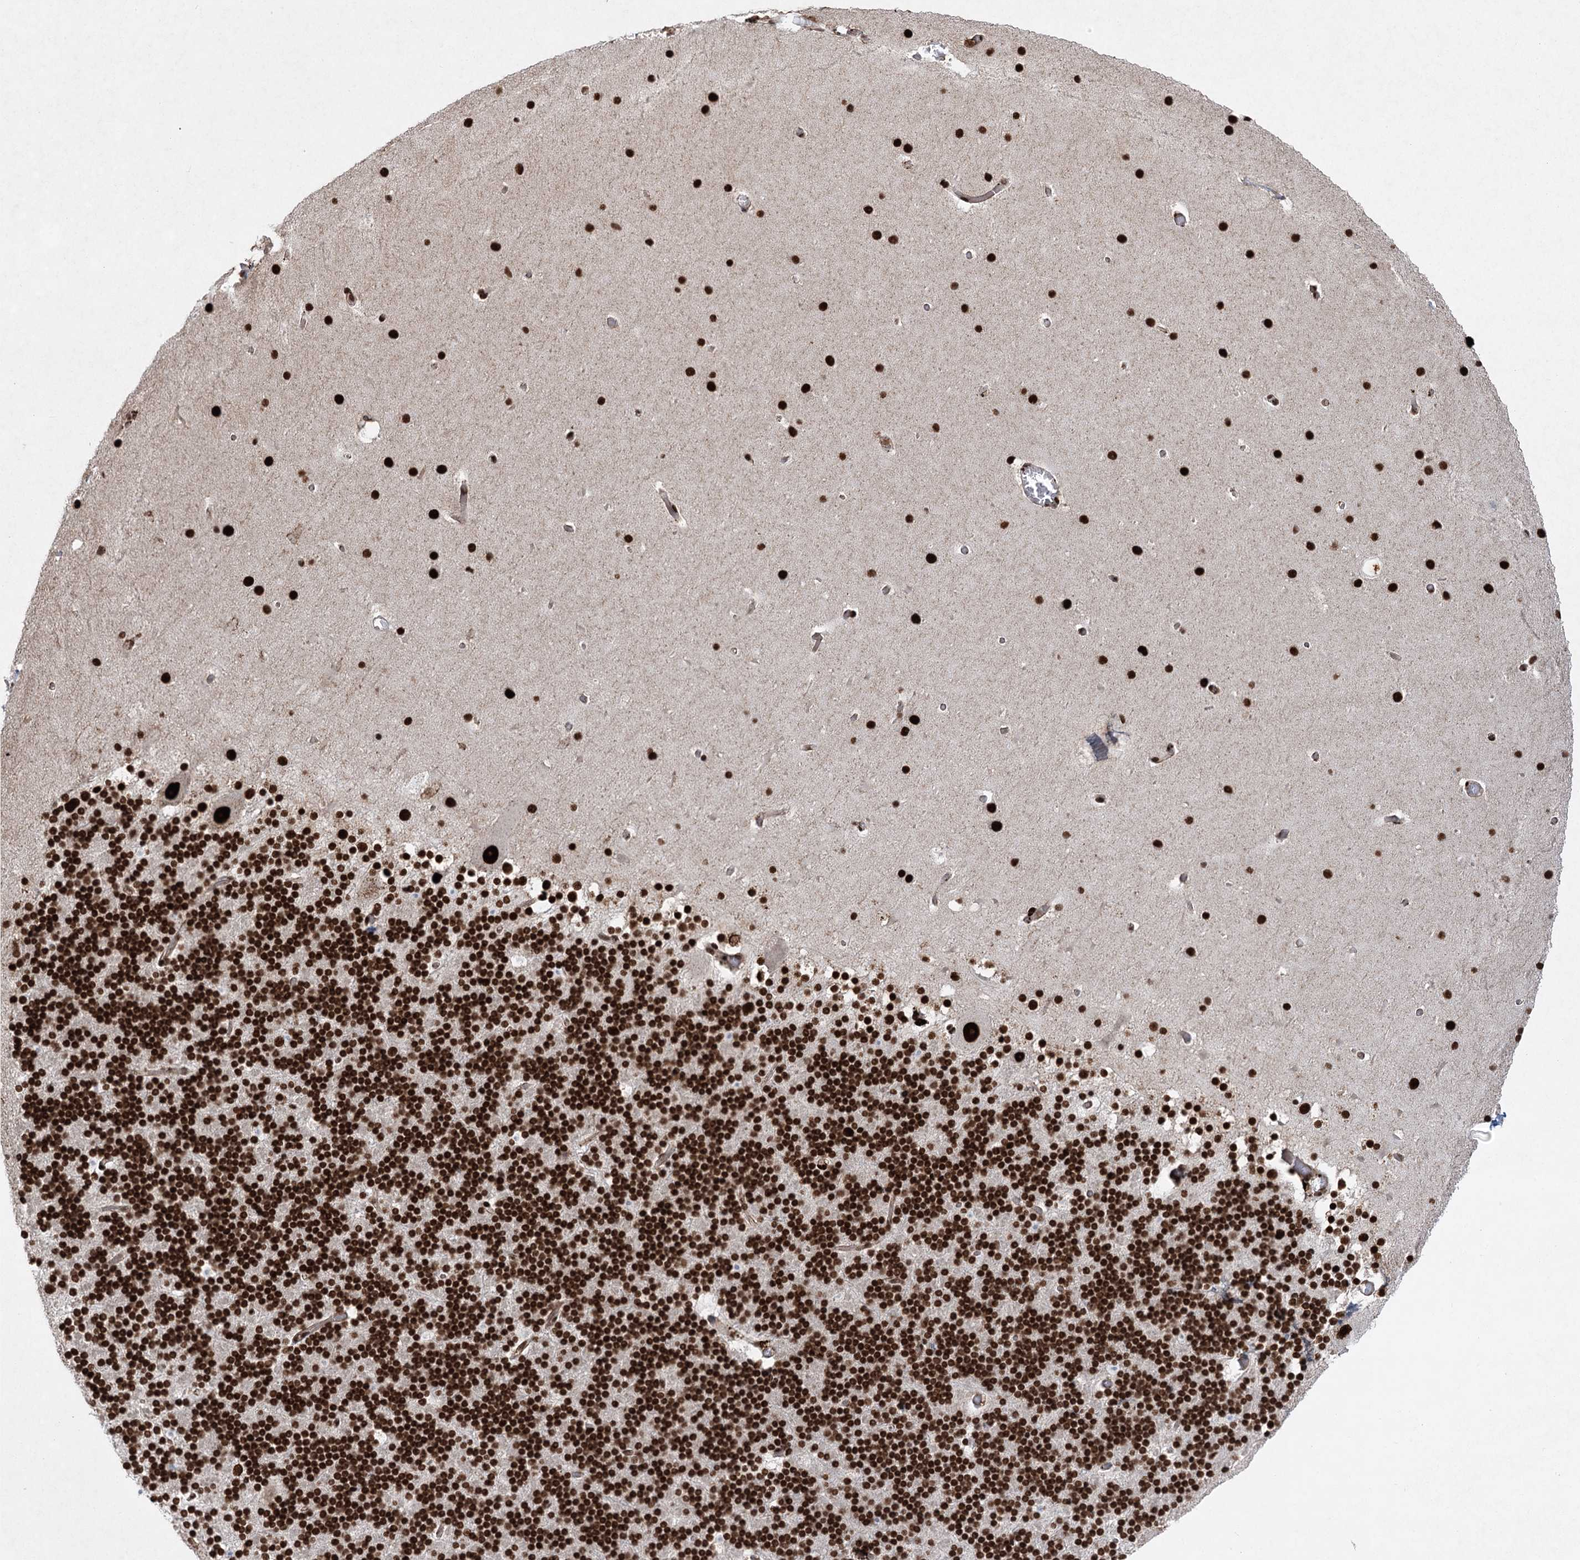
{"staining": {"intensity": "strong", "quantity": "25%-75%", "location": "nuclear"}, "tissue": "cerebellum", "cell_type": "Cells in granular layer", "image_type": "normal", "snomed": [{"axis": "morphology", "description": "Normal tissue, NOS"}, {"axis": "topography", "description": "Cerebellum"}], "caption": "Cells in granular layer demonstrate high levels of strong nuclear positivity in about 25%-75% of cells in benign cerebellum. (IHC, brightfield microscopy, high magnification).", "gene": "ZCCHC8", "patient": {"sex": "male", "age": 57}}